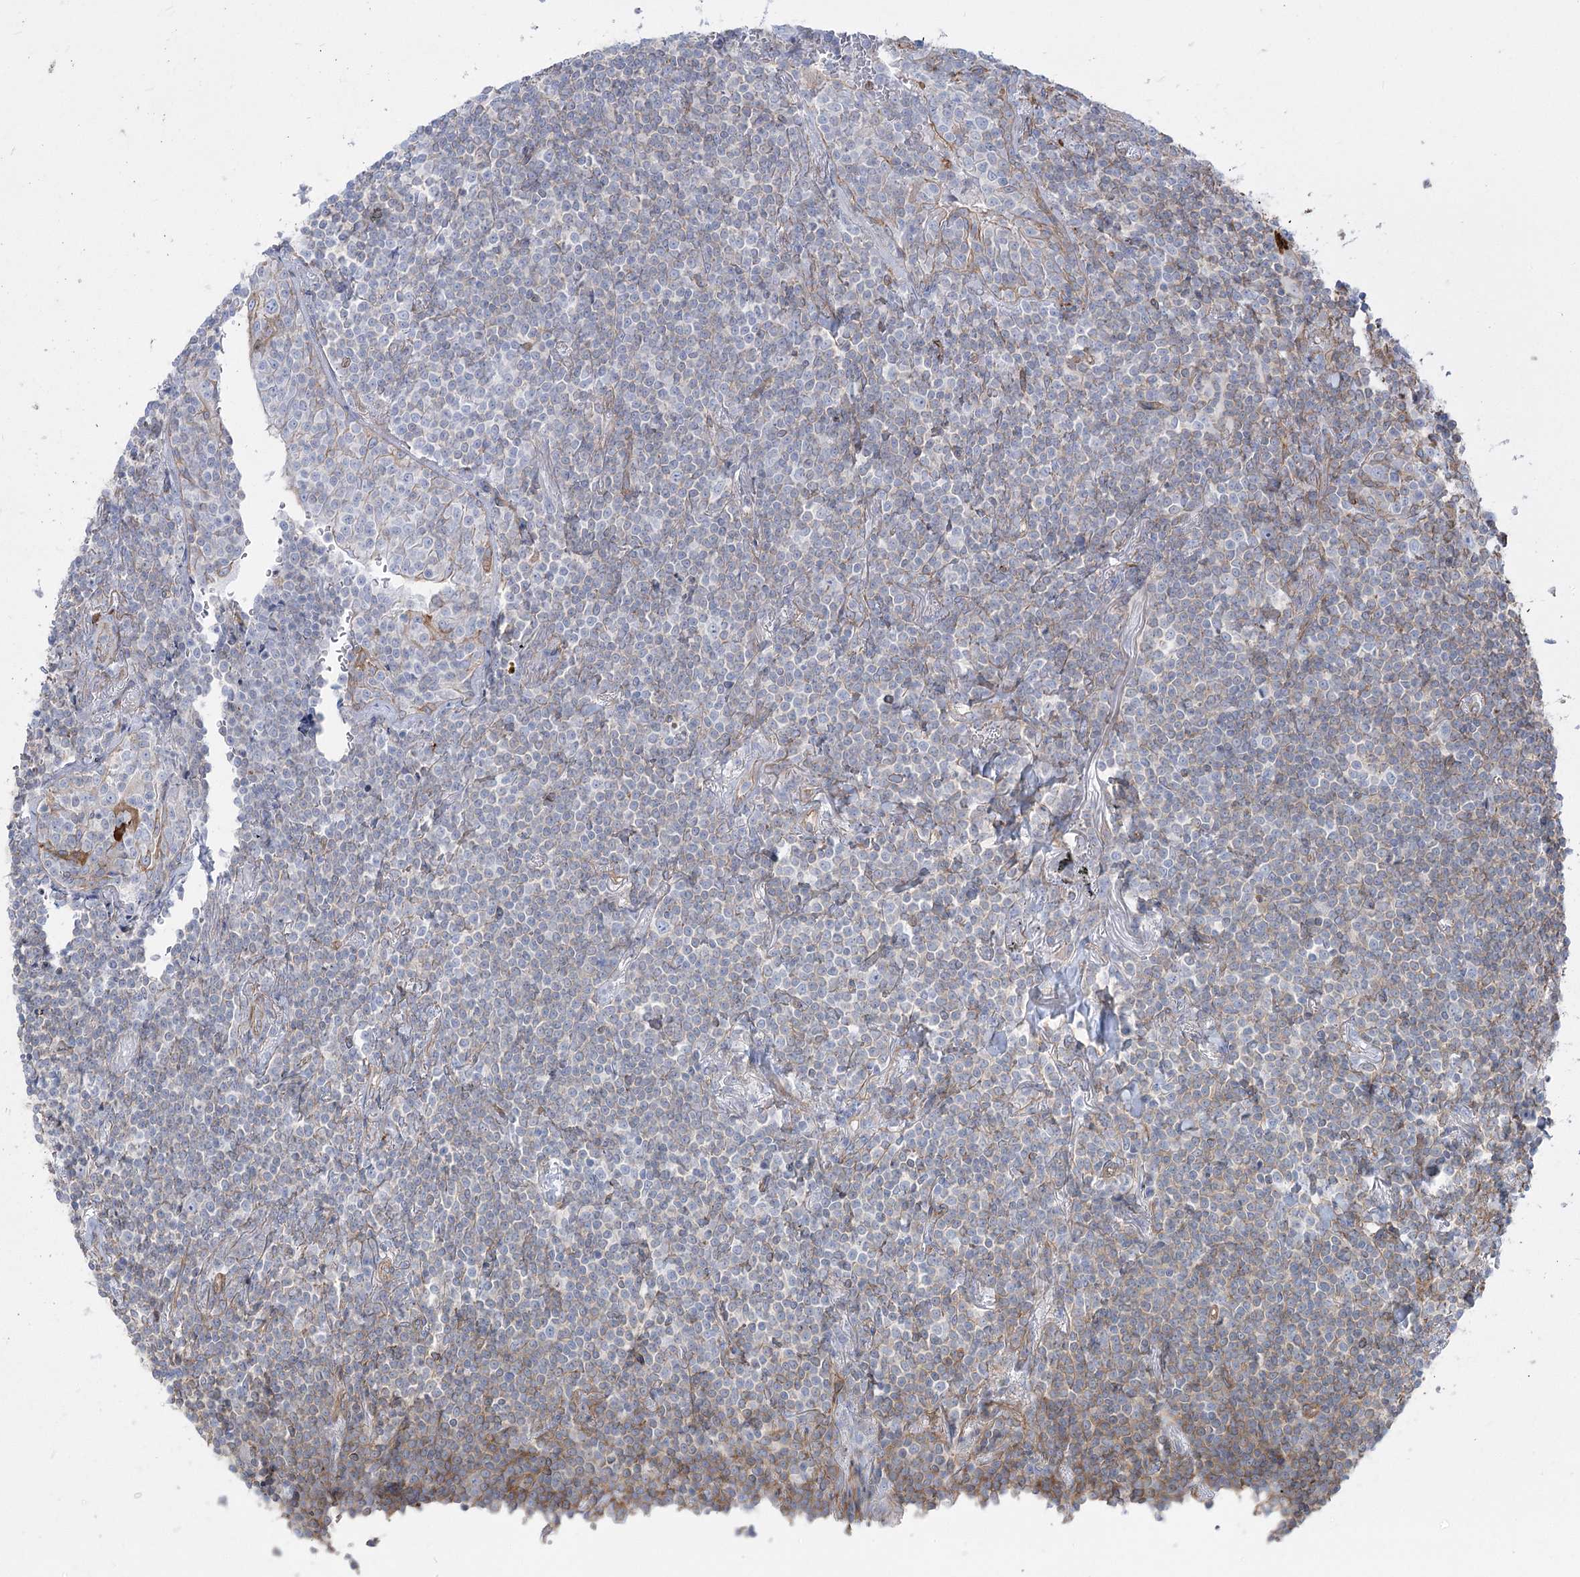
{"staining": {"intensity": "negative", "quantity": "none", "location": "none"}, "tissue": "lymphoma", "cell_type": "Tumor cells", "image_type": "cancer", "snomed": [{"axis": "morphology", "description": "Malignant lymphoma, non-Hodgkin's type, Low grade"}, {"axis": "topography", "description": "Lung"}], "caption": "Tumor cells show no significant expression in lymphoma.", "gene": "PLEKHA5", "patient": {"sex": "female", "age": 71}}